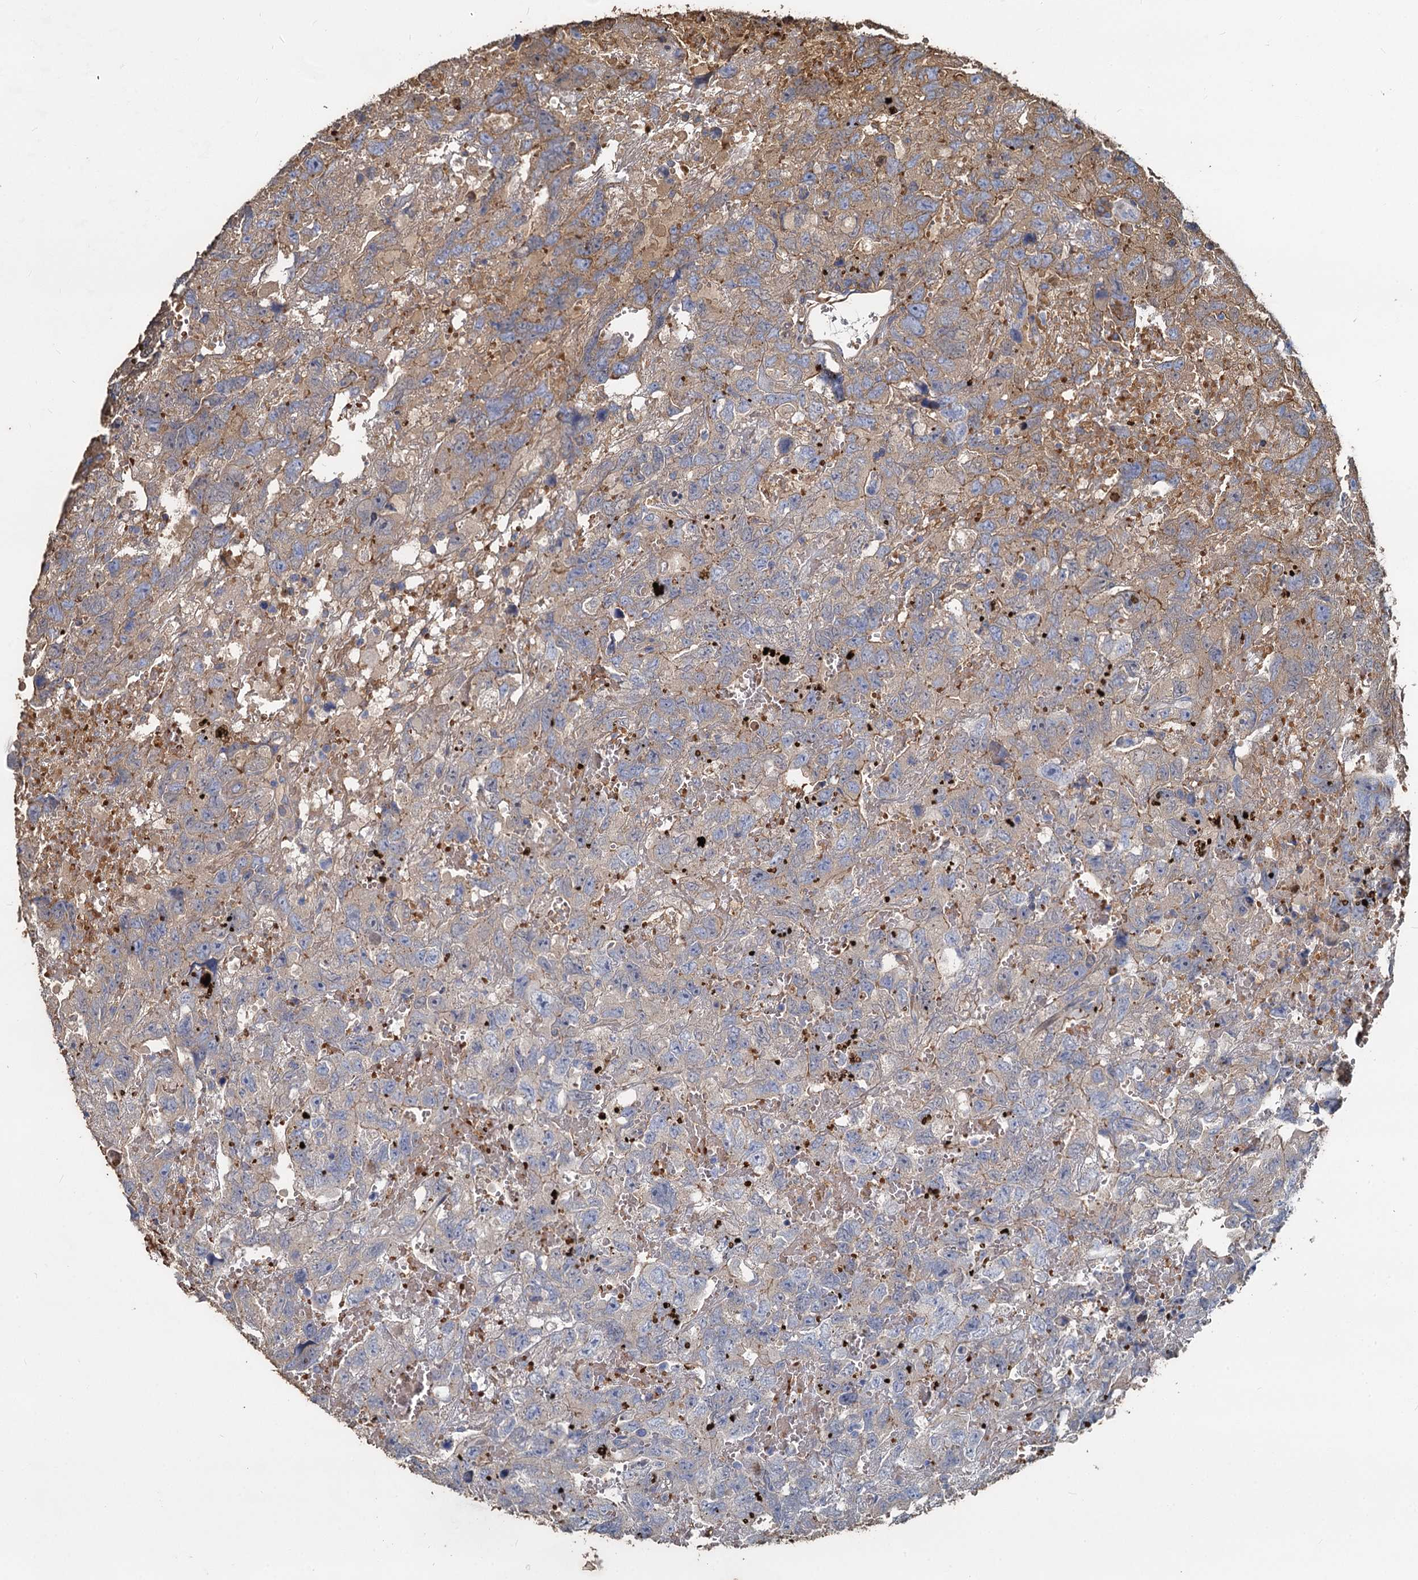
{"staining": {"intensity": "strong", "quantity": "25%-75%", "location": "cytoplasmic/membranous"}, "tissue": "testis cancer", "cell_type": "Tumor cells", "image_type": "cancer", "snomed": [{"axis": "morphology", "description": "Carcinoma, Embryonal, NOS"}, {"axis": "topography", "description": "Testis"}], "caption": "Immunohistochemical staining of testis cancer exhibits strong cytoplasmic/membranous protein staining in about 25%-75% of tumor cells.", "gene": "TCTN2", "patient": {"sex": "male", "age": 45}}